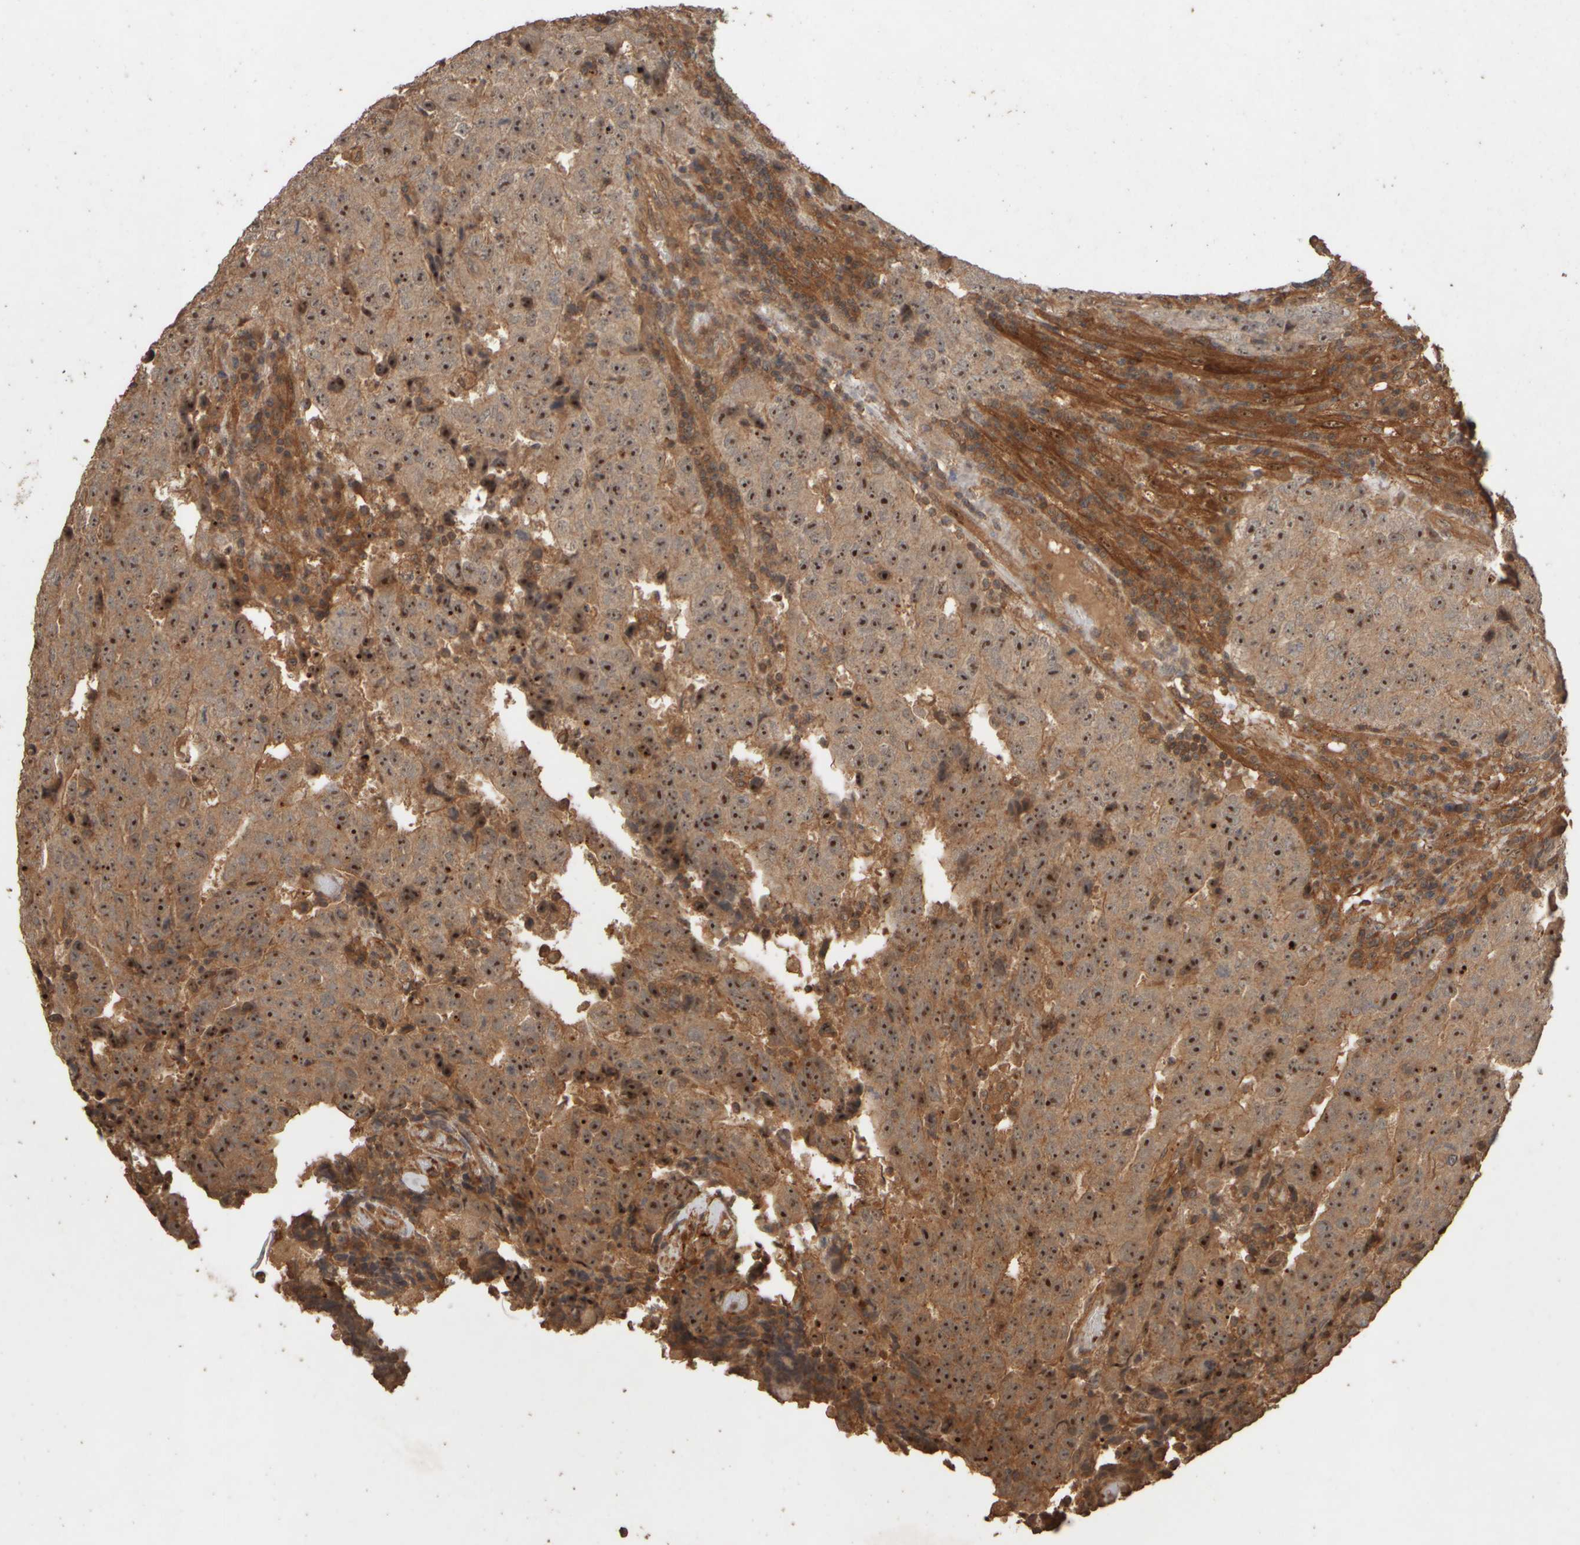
{"staining": {"intensity": "strong", "quantity": "25%-75%", "location": "cytoplasmic/membranous,nuclear"}, "tissue": "testis cancer", "cell_type": "Tumor cells", "image_type": "cancer", "snomed": [{"axis": "morphology", "description": "Necrosis, NOS"}, {"axis": "morphology", "description": "Carcinoma, Embryonal, NOS"}, {"axis": "topography", "description": "Testis"}], "caption": "Testis cancer (embryonal carcinoma) was stained to show a protein in brown. There is high levels of strong cytoplasmic/membranous and nuclear positivity in approximately 25%-75% of tumor cells. (IHC, brightfield microscopy, high magnification).", "gene": "SPHK1", "patient": {"sex": "male", "age": 19}}